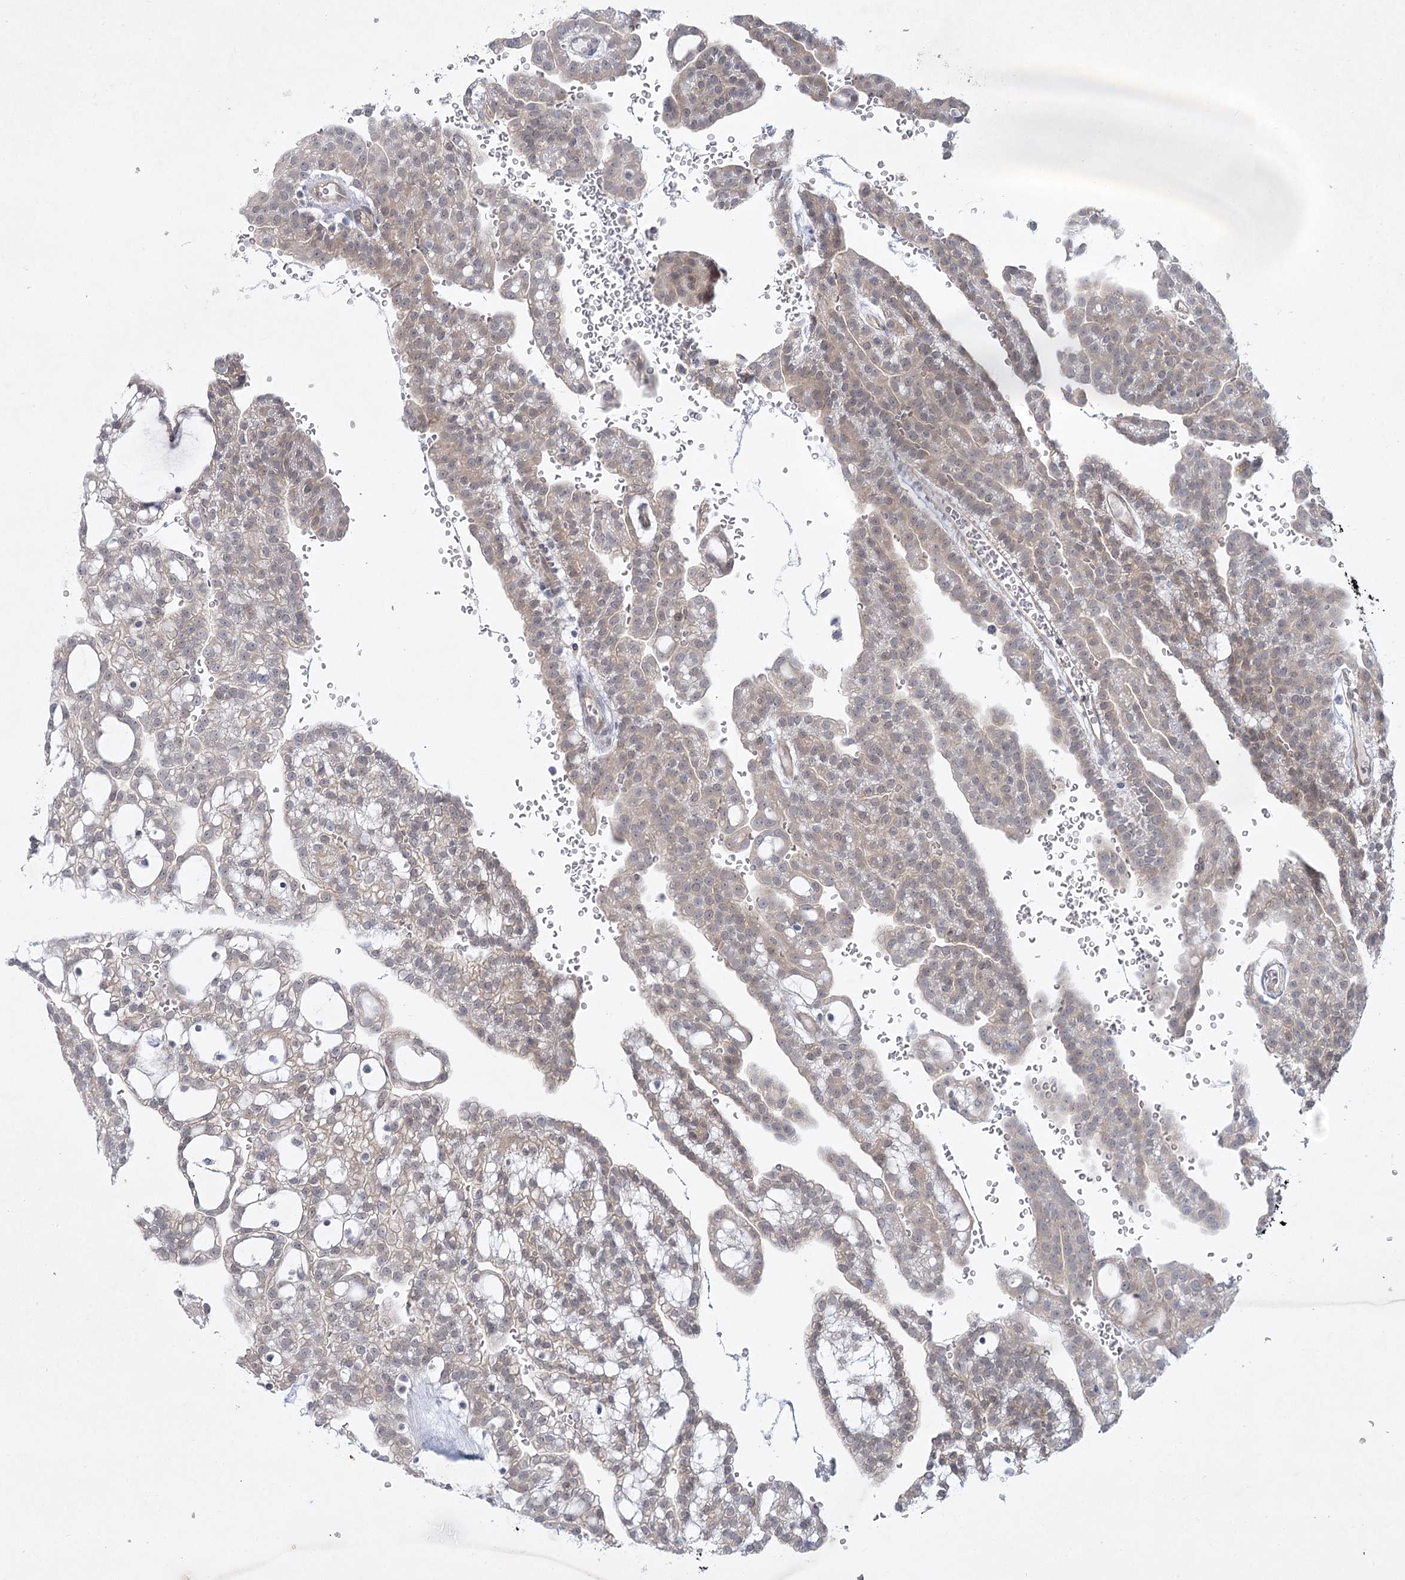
{"staining": {"intensity": "weak", "quantity": "25%-75%", "location": "cytoplasmic/membranous"}, "tissue": "renal cancer", "cell_type": "Tumor cells", "image_type": "cancer", "snomed": [{"axis": "morphology", "description": "Adenocarcinoma, NOS"}, {"axis": "topography", "description": "Kidney"}], "caption": "The photomicrograph shows immunohistochemical staining of renal cancer (adenocarcinoma). There is weak cytoplasmic/membranous positivity is seen in approximately 25%-75% of tumor cells.", "gene": "AAMDC", "patient": {"sex": "male", "age": 63}}